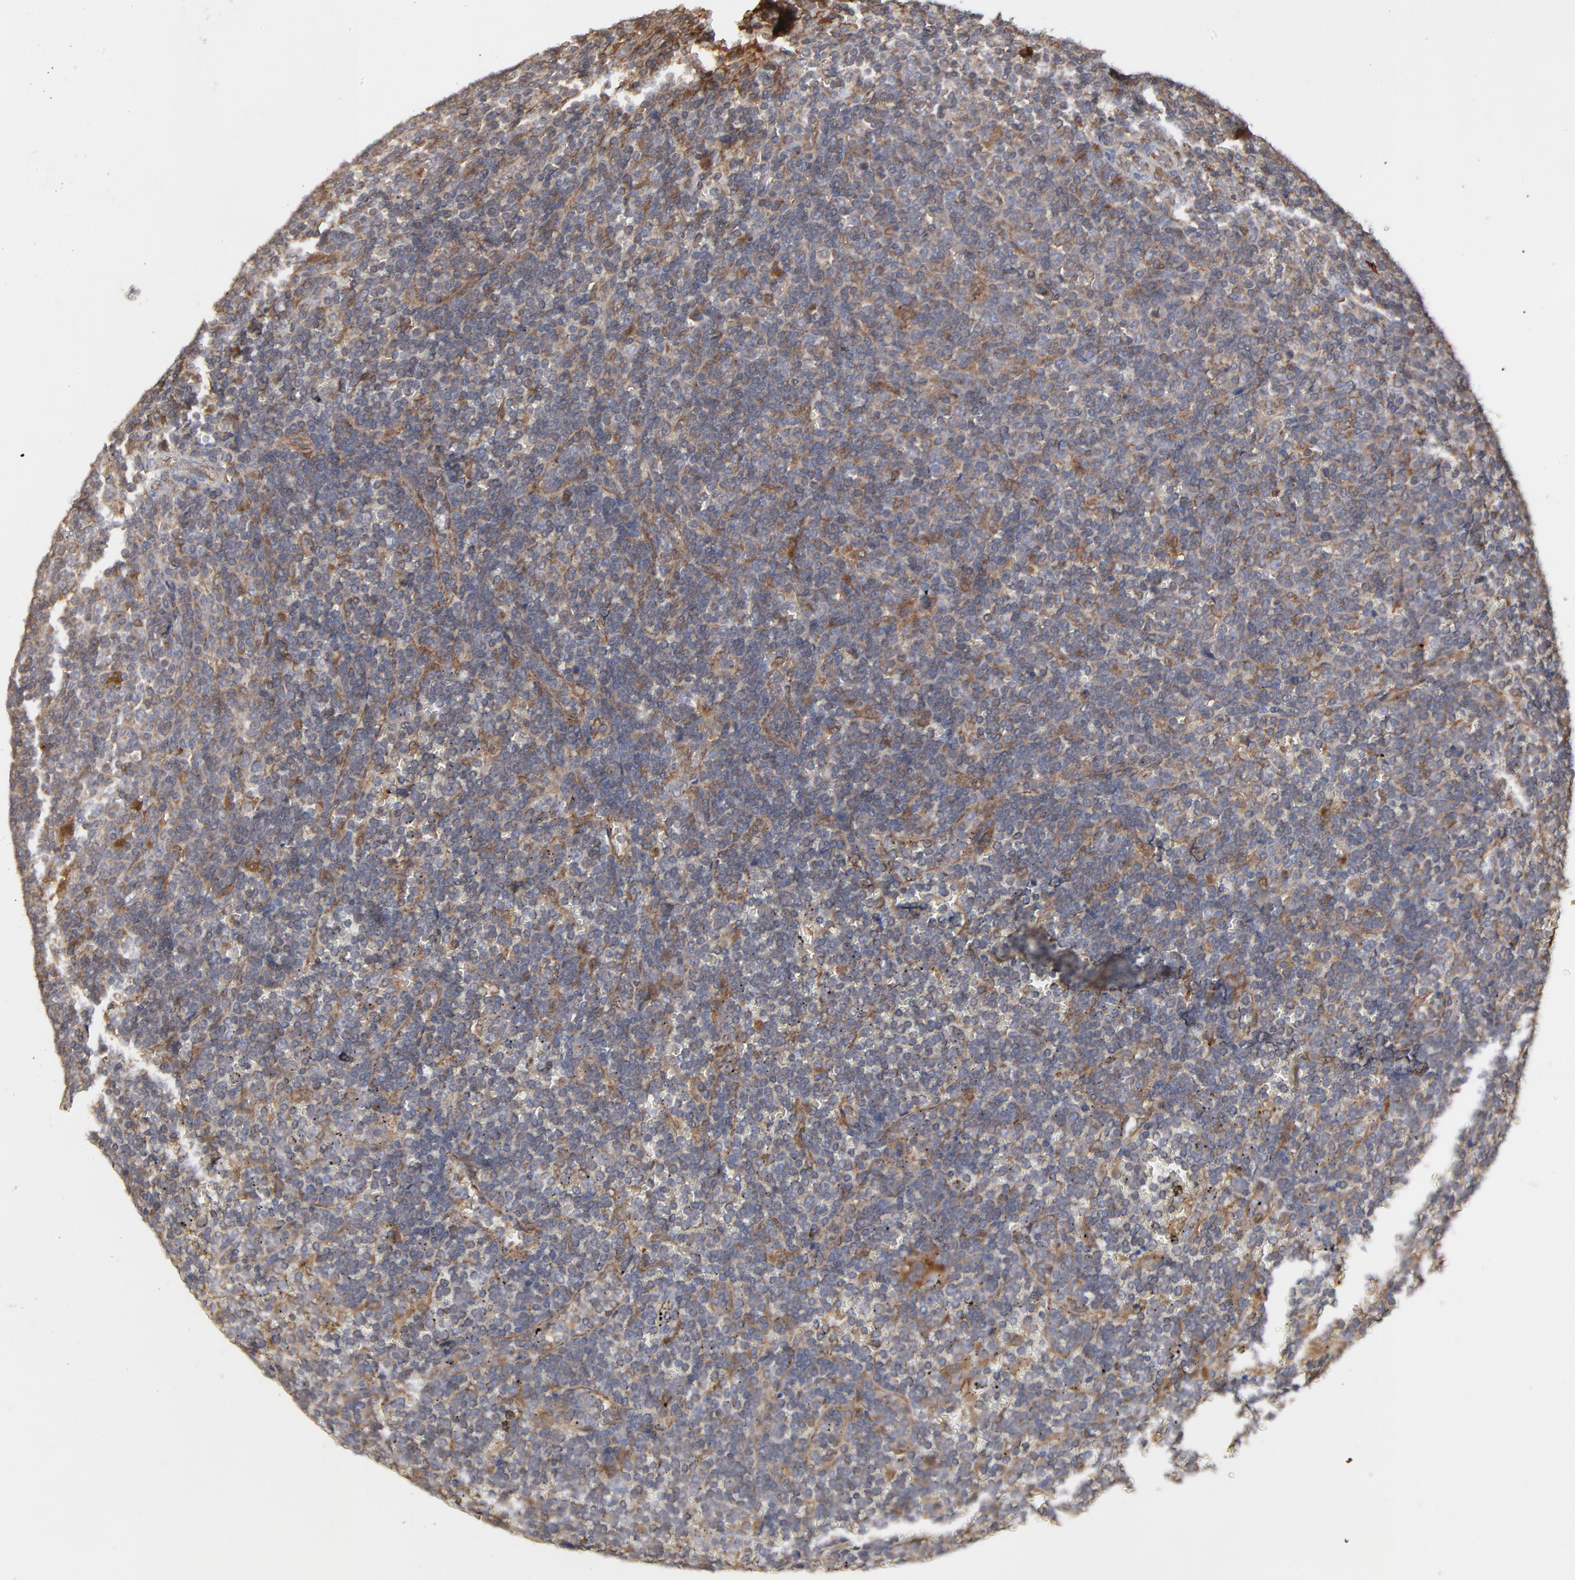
{"staining": {"intensity": "moderate", "quantity": "25%-75%", "location": "cytoplasmic/membranous"}, "tissue": "lymphoma", "cell_type": "Tumor cells", "image_type": "cancer", "snomed": [{"axis": "morphology", "description": "Malignant lymphoma, non-Hodgkin's type, Low grade"}, {"axis": "topography", "description": "Spleen"}], "caption": "A brown stain labels moderate cytoplasmic/membranous positivity of a protein in low-grade malignant lymphoma, non-Hodgkin's type tumor cells.", "gene": "RAB9A", "patient": {"sex": "male", "age": 80}}